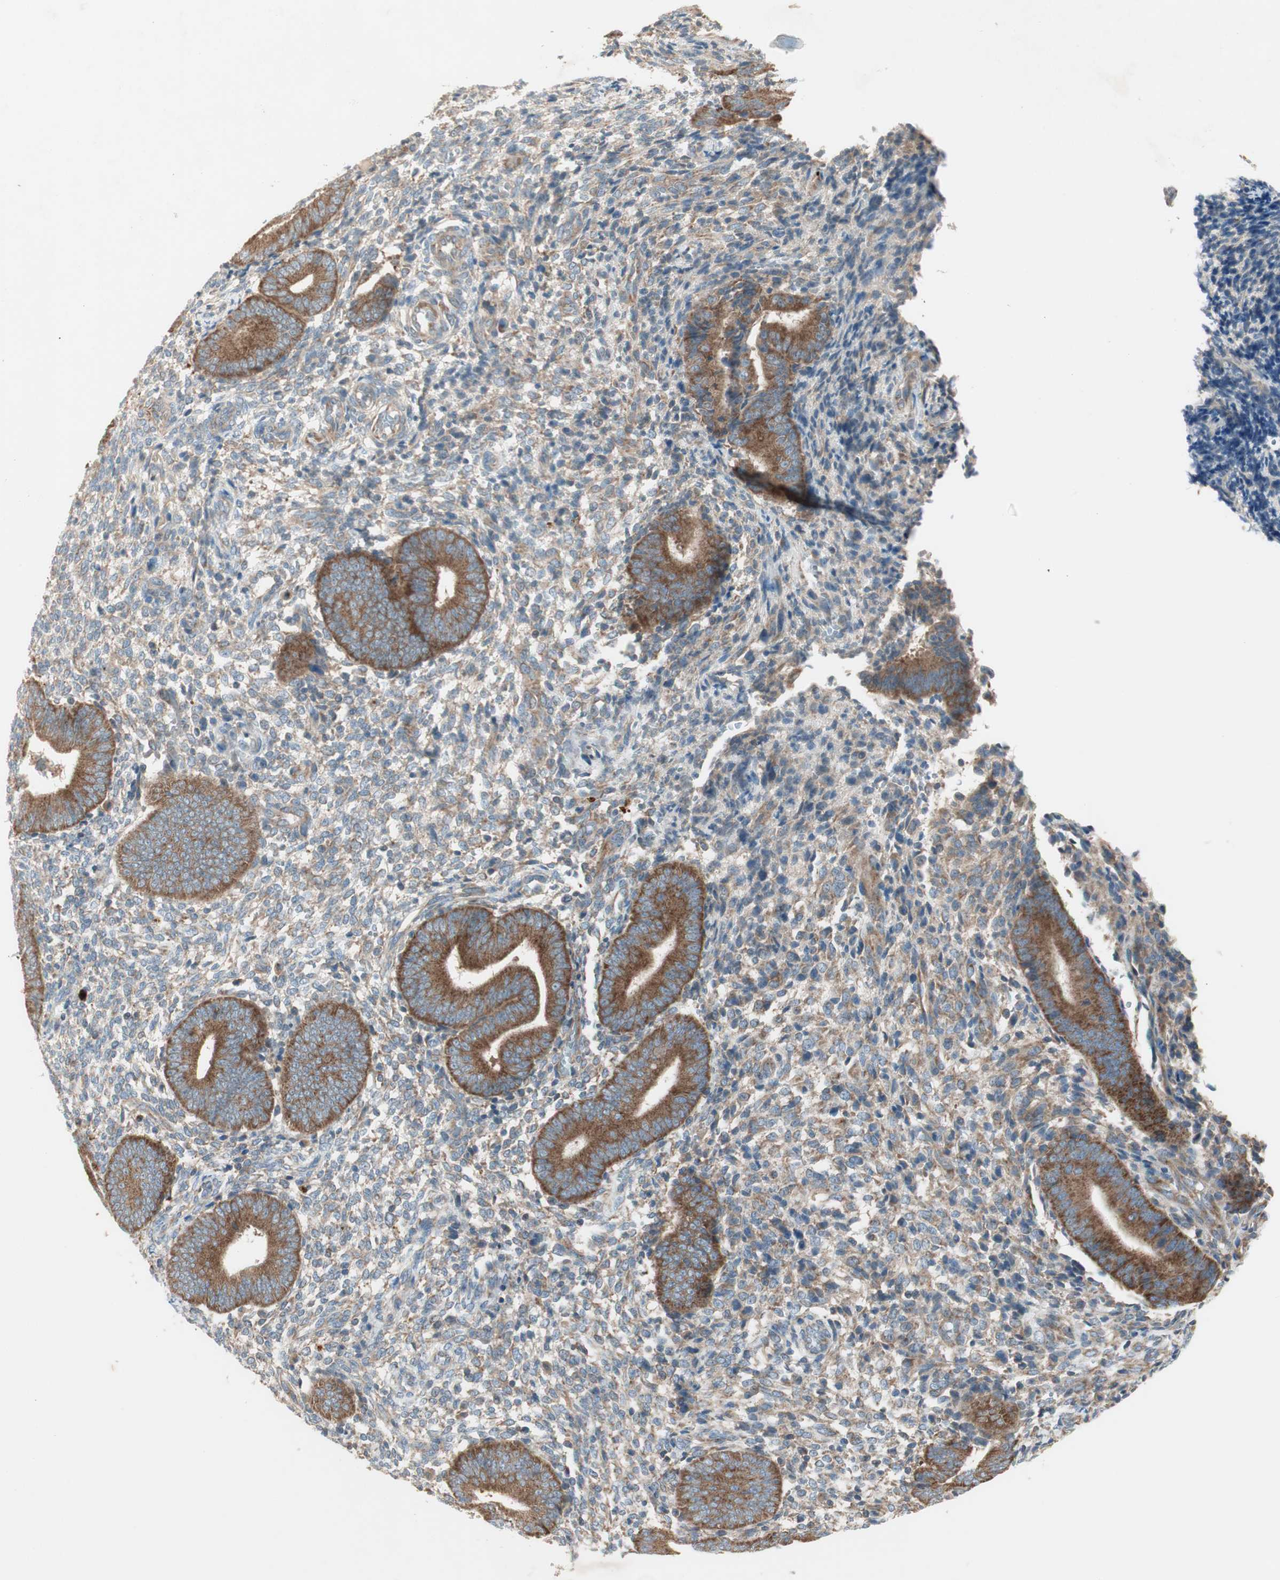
{"staining": {"intensity": "weak", "quantity": ">75%", "location": "cytoplasmic/membranous"}, "tissue": "endometrium", "cell_type": "Cells in endometrial stroma", "image_type": "normal", "snomed": [{"axis": "morphology", "description": "Normal tissue, NOS"}, {"axis": "topography", "description": "Uterus"}, {"axis": "topography", "description": "Endometrium"}], "caption": "Immunohistochemistry photomicrograph of benign endometrium stained for a protein (brown), which reveals low levels of weak cytoplasmic/membranous expression in approximately >75% of cells in endometrial stroma.", "gene": "RPL23", "patient": {"sex": "female", "age": 33}}